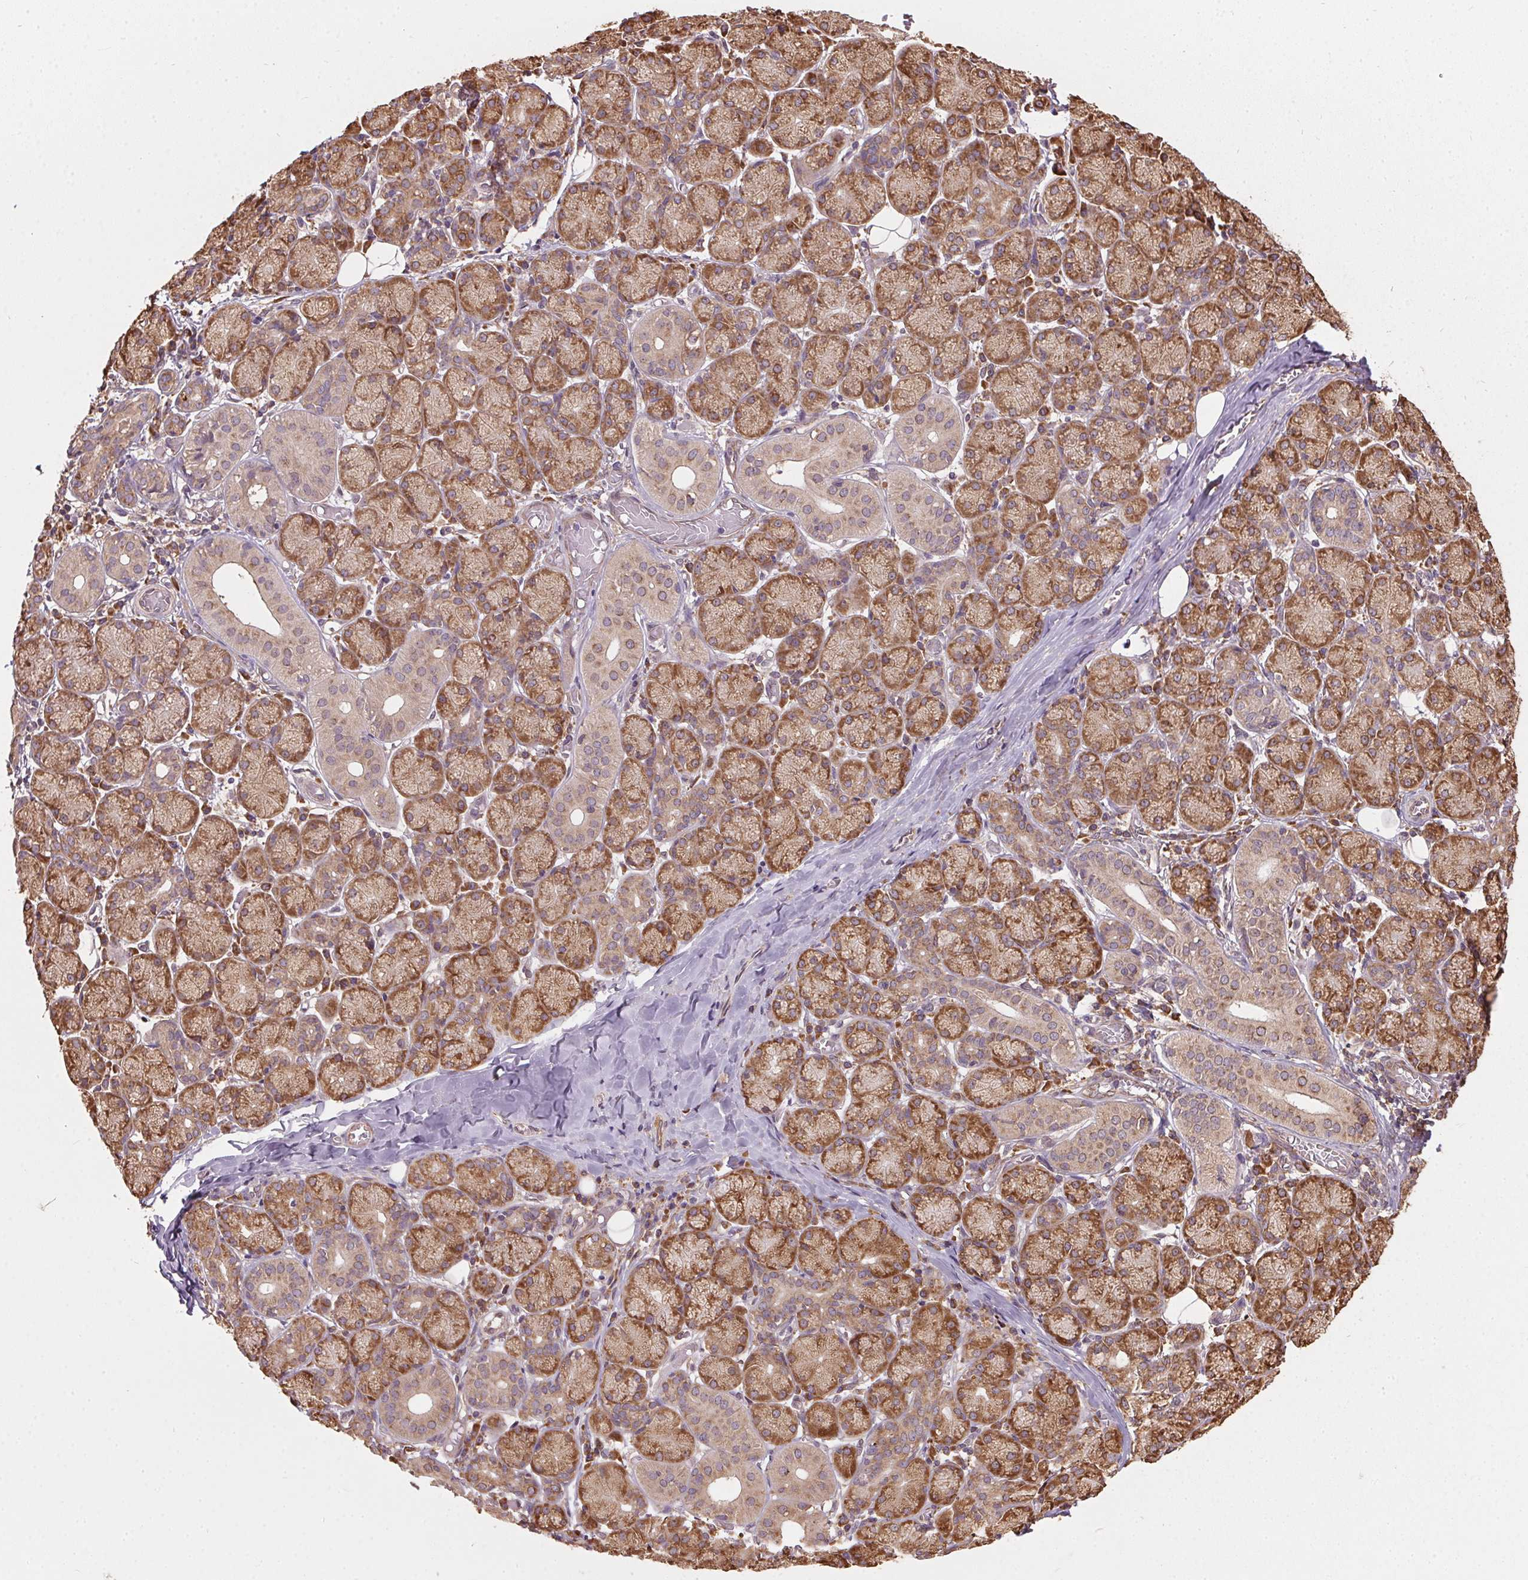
{"staining": {"intensity": "strong", "quantity": ">75%", "location": "cytoplasmic/membranous"}, "tissue": "salivary gland", "cell_type": "Glandular cells", "image_type": "normal", "snomed": [{"axis": "morphology", "description": "Normal tissue, NOS"}, {"axis": "topography", "description": "Salivary gland"}, {"axis": "topography", "description": "Peripheral nerve tissue"}], "caption": "Immunohistochemical staining of unremarkable human salivary gland shows strong cytoplasmic/membranous protein staining in approximately >75% of glandular cells.", "gene": "EIF2S1", "patient": {"sex": "female", "age": 24}}